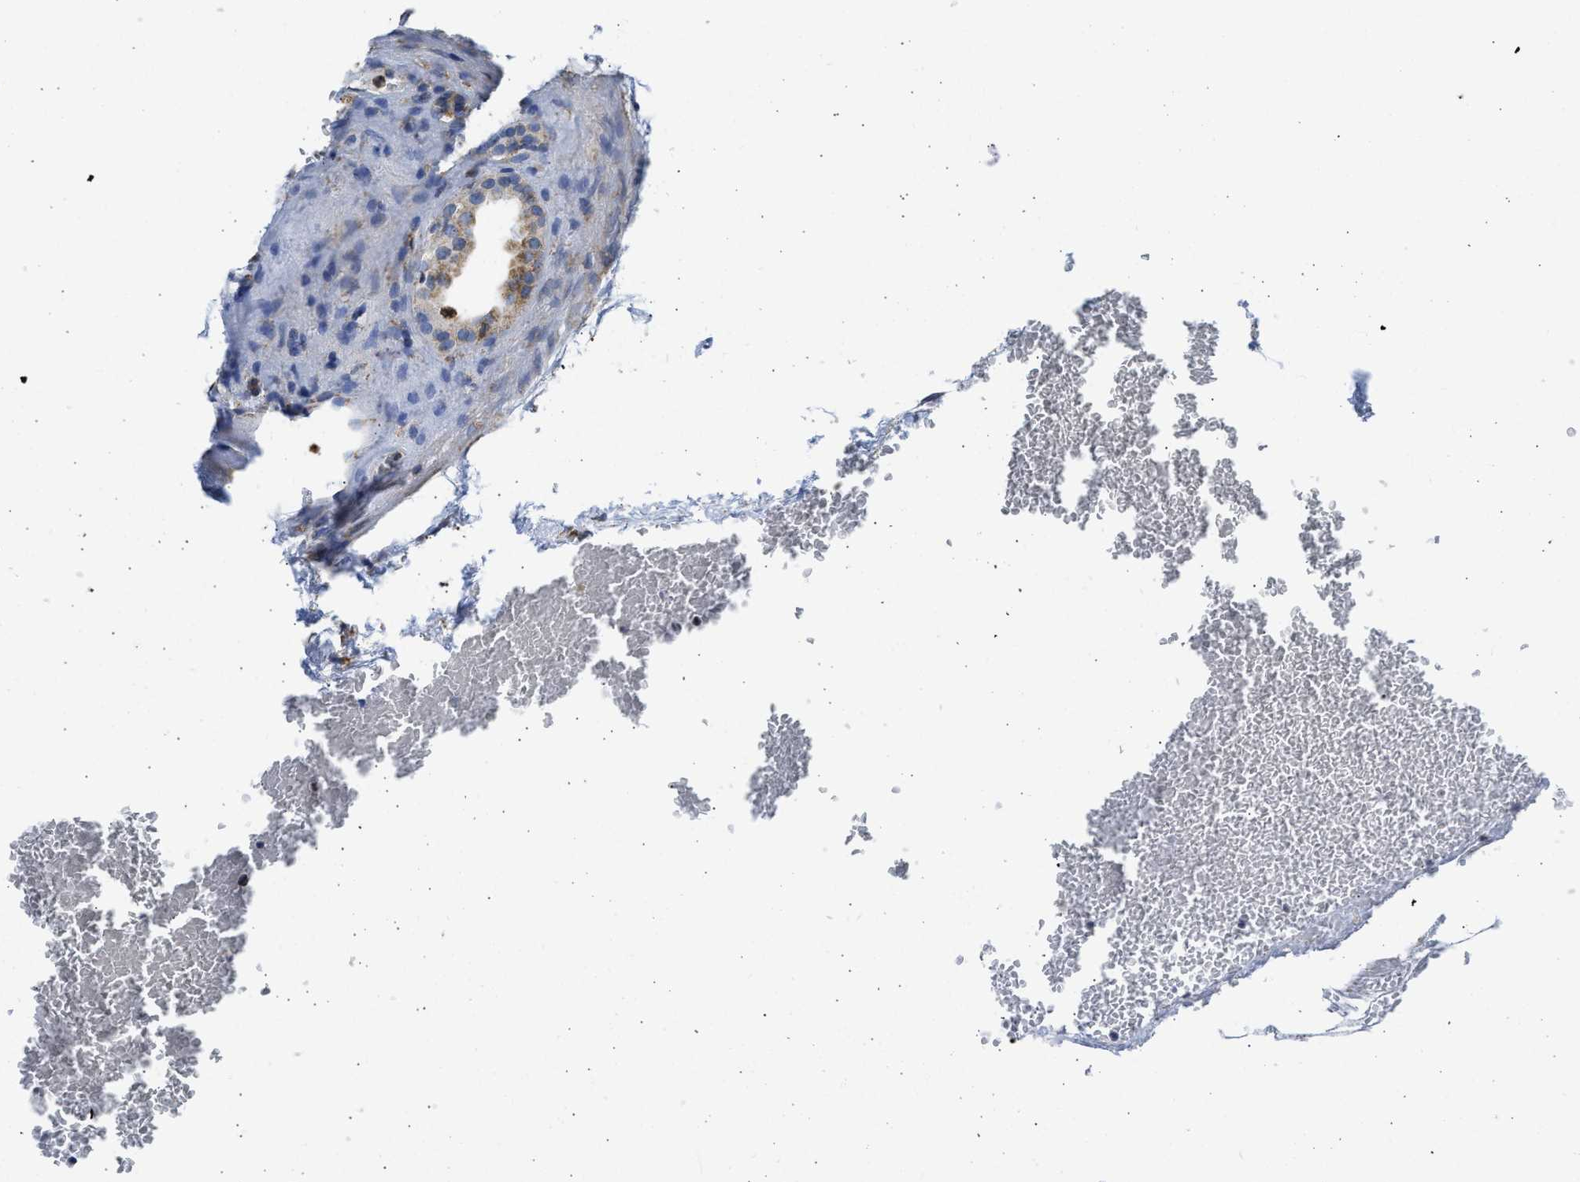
{"staining": {"intensity": "weak", "quantity": "<25%", "location": "cytoplasmic/membranous"}, "tissue": "renal cancer", "cell_type": "Tumor cells", "image_type": "cancer", "snomed": [{"axis": "morphology", "description": "Adenocarcinoma, NOS"}, {"axis": "topography", "description": "Kidney"}], "caption": "Adenocarcinoma (renal) stained for a protein using immunohistochemistry (IHC) displays no staining tumor cells.", "gene": "CYCS", "patient": {"sex": "female", "age": 69}}